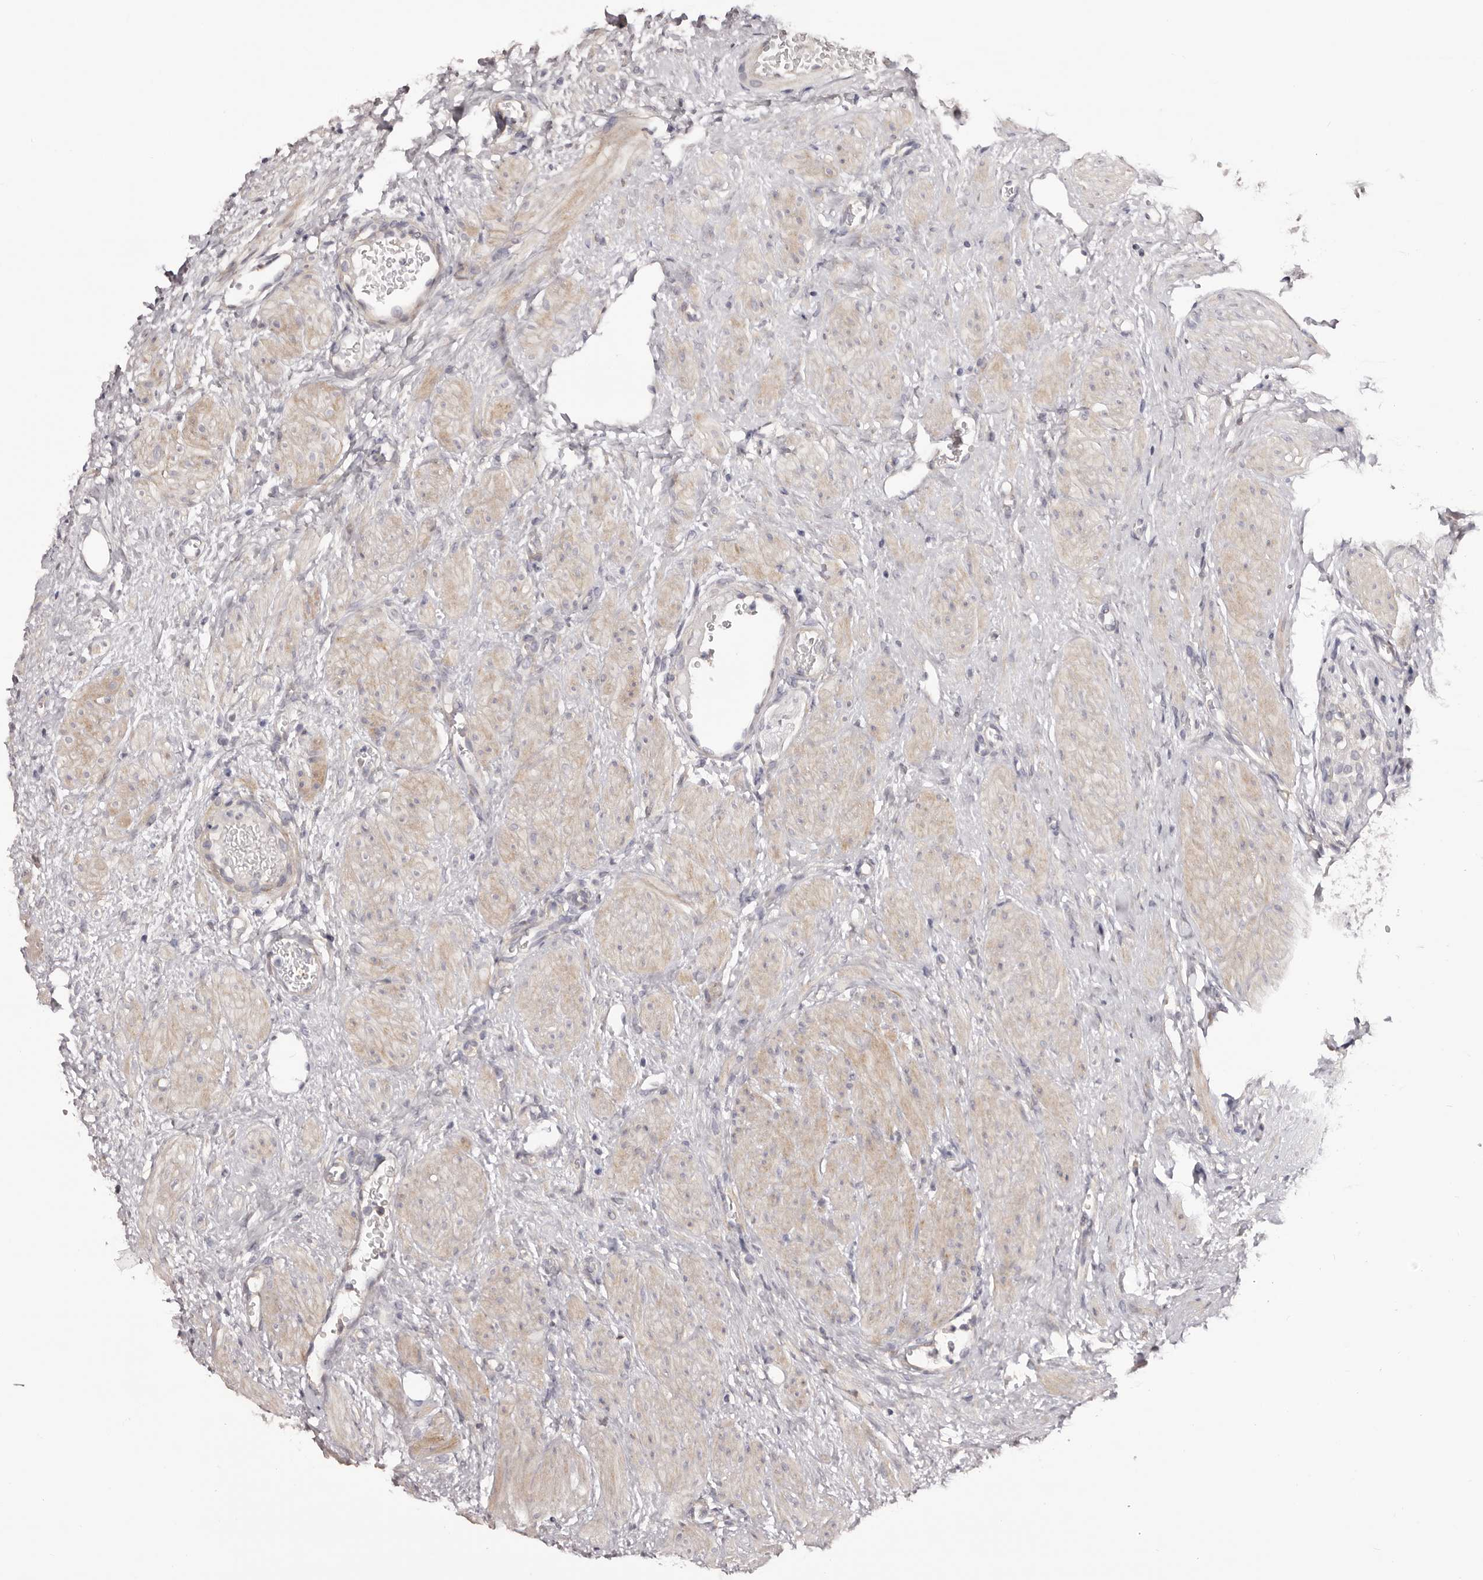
{"staining": {"intensity": "negative", "quantity": "none", "location": "none"}, "tissue": "ovary", "cell_type": "Follicle cells", "image_type": "normal", "snomed": [{"axis": "morphology", "description": "Normal tissue, NOS"}, {"axis": "morphology", "description": "Cyst, NOS"}, {"axis": "topography", "description": "Ovary"}], "caption": "Follicle cells show no significant expression in benign ovary. Brightfield microscopy of immunohistochemistry stained with DAB (brown) and hematoxylin (blue), captured at high magnification.", "gene": "KCNJ8", "patient": {"sex": "female", "age": 33}}